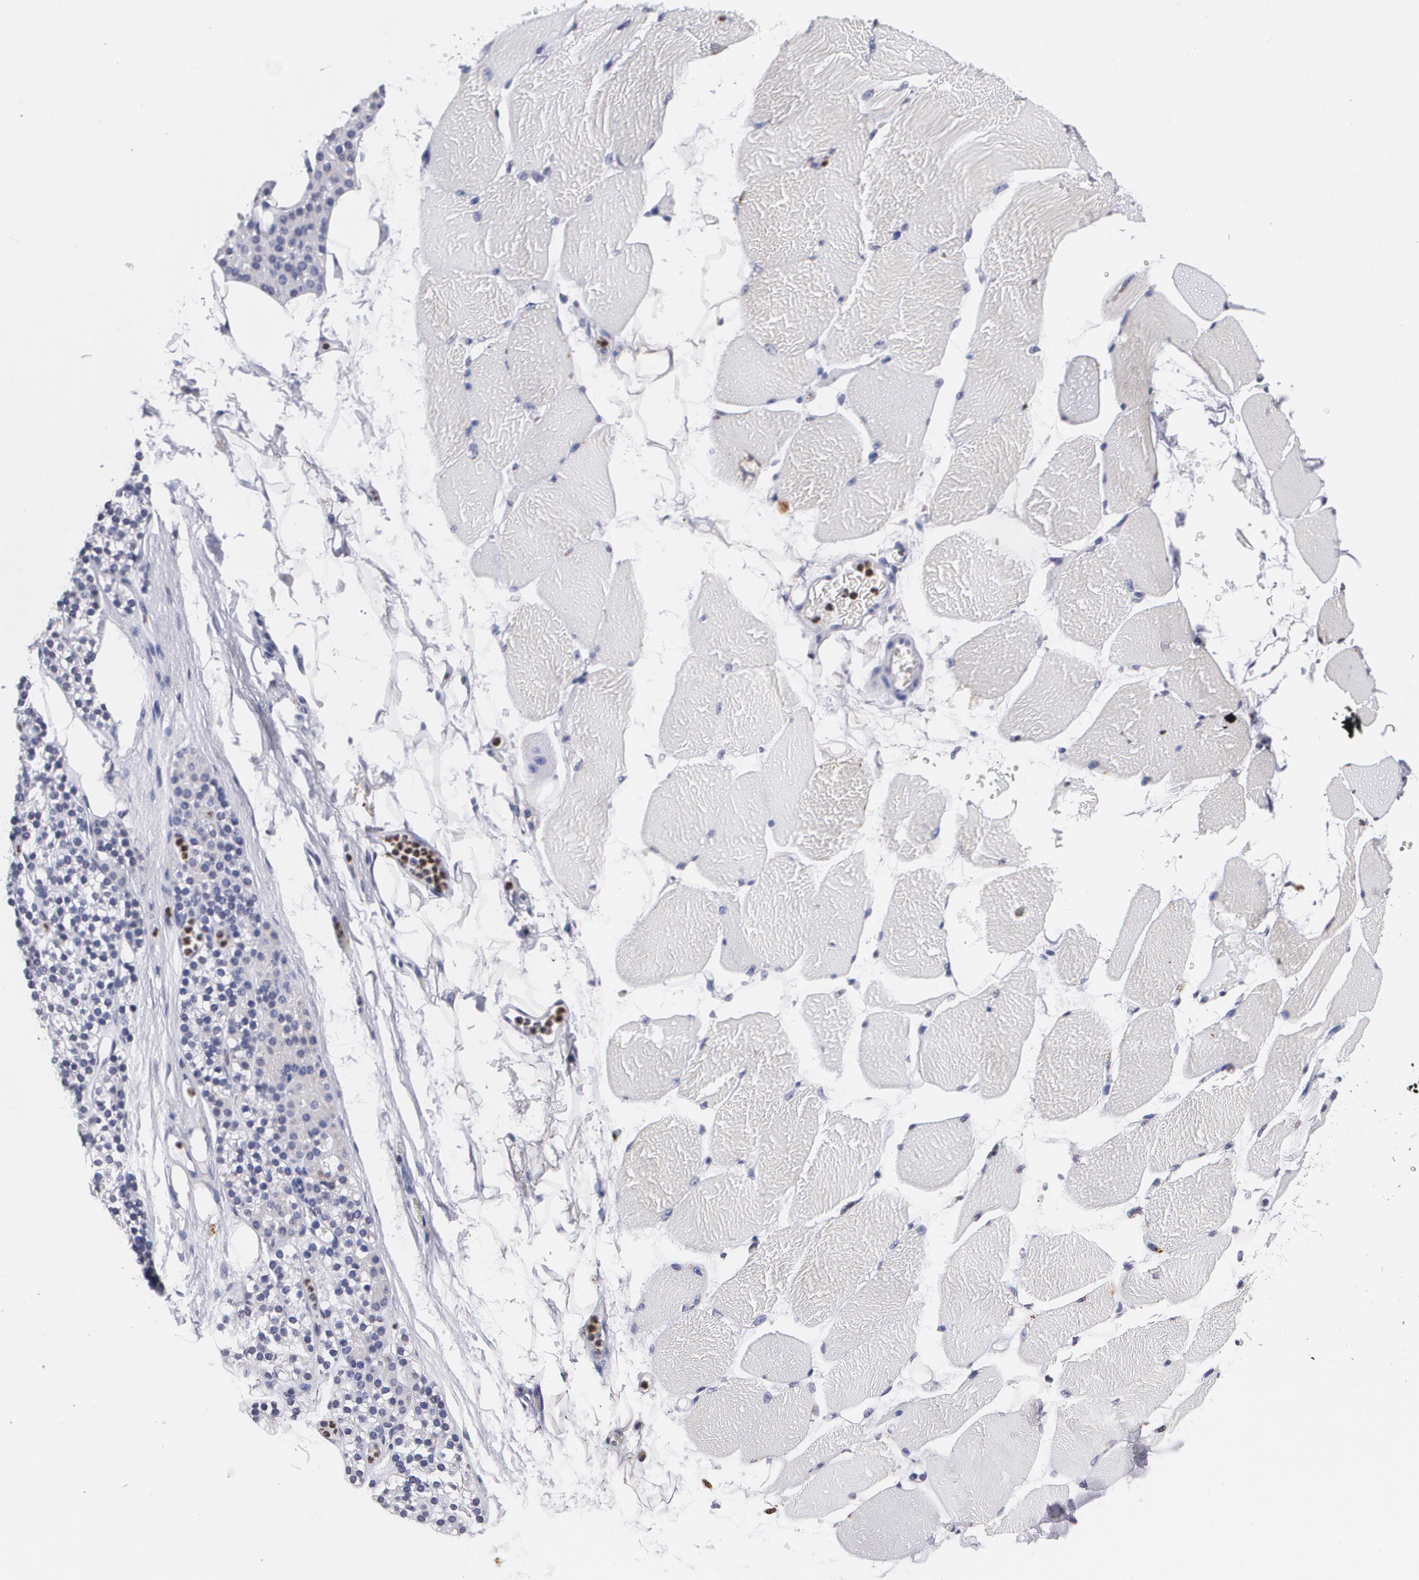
{"staining": {"intensity": "negative", "quantity": "none", "location": "none"}, "tissue": "skeletal muscle", "cell_type": "Myocytes", "image_type": "normal", "snomed": [{"axis": "morphology", "description": "Normal tissue, NOS"}, {"axis": "topography", "description": "Skeletal muscle"}, {"axis": "topography", "description": "Parathyroid gland"}], "caption": "Immunohistochemistry photomicrograph of unremarkable skeletal muscle stained for a protein (brown), which shows no expression in myocytes. (IHC, brightfield microscopy, high magnification).", "gene": "MVP", "patient": {"sex": "female", "age": 37}}